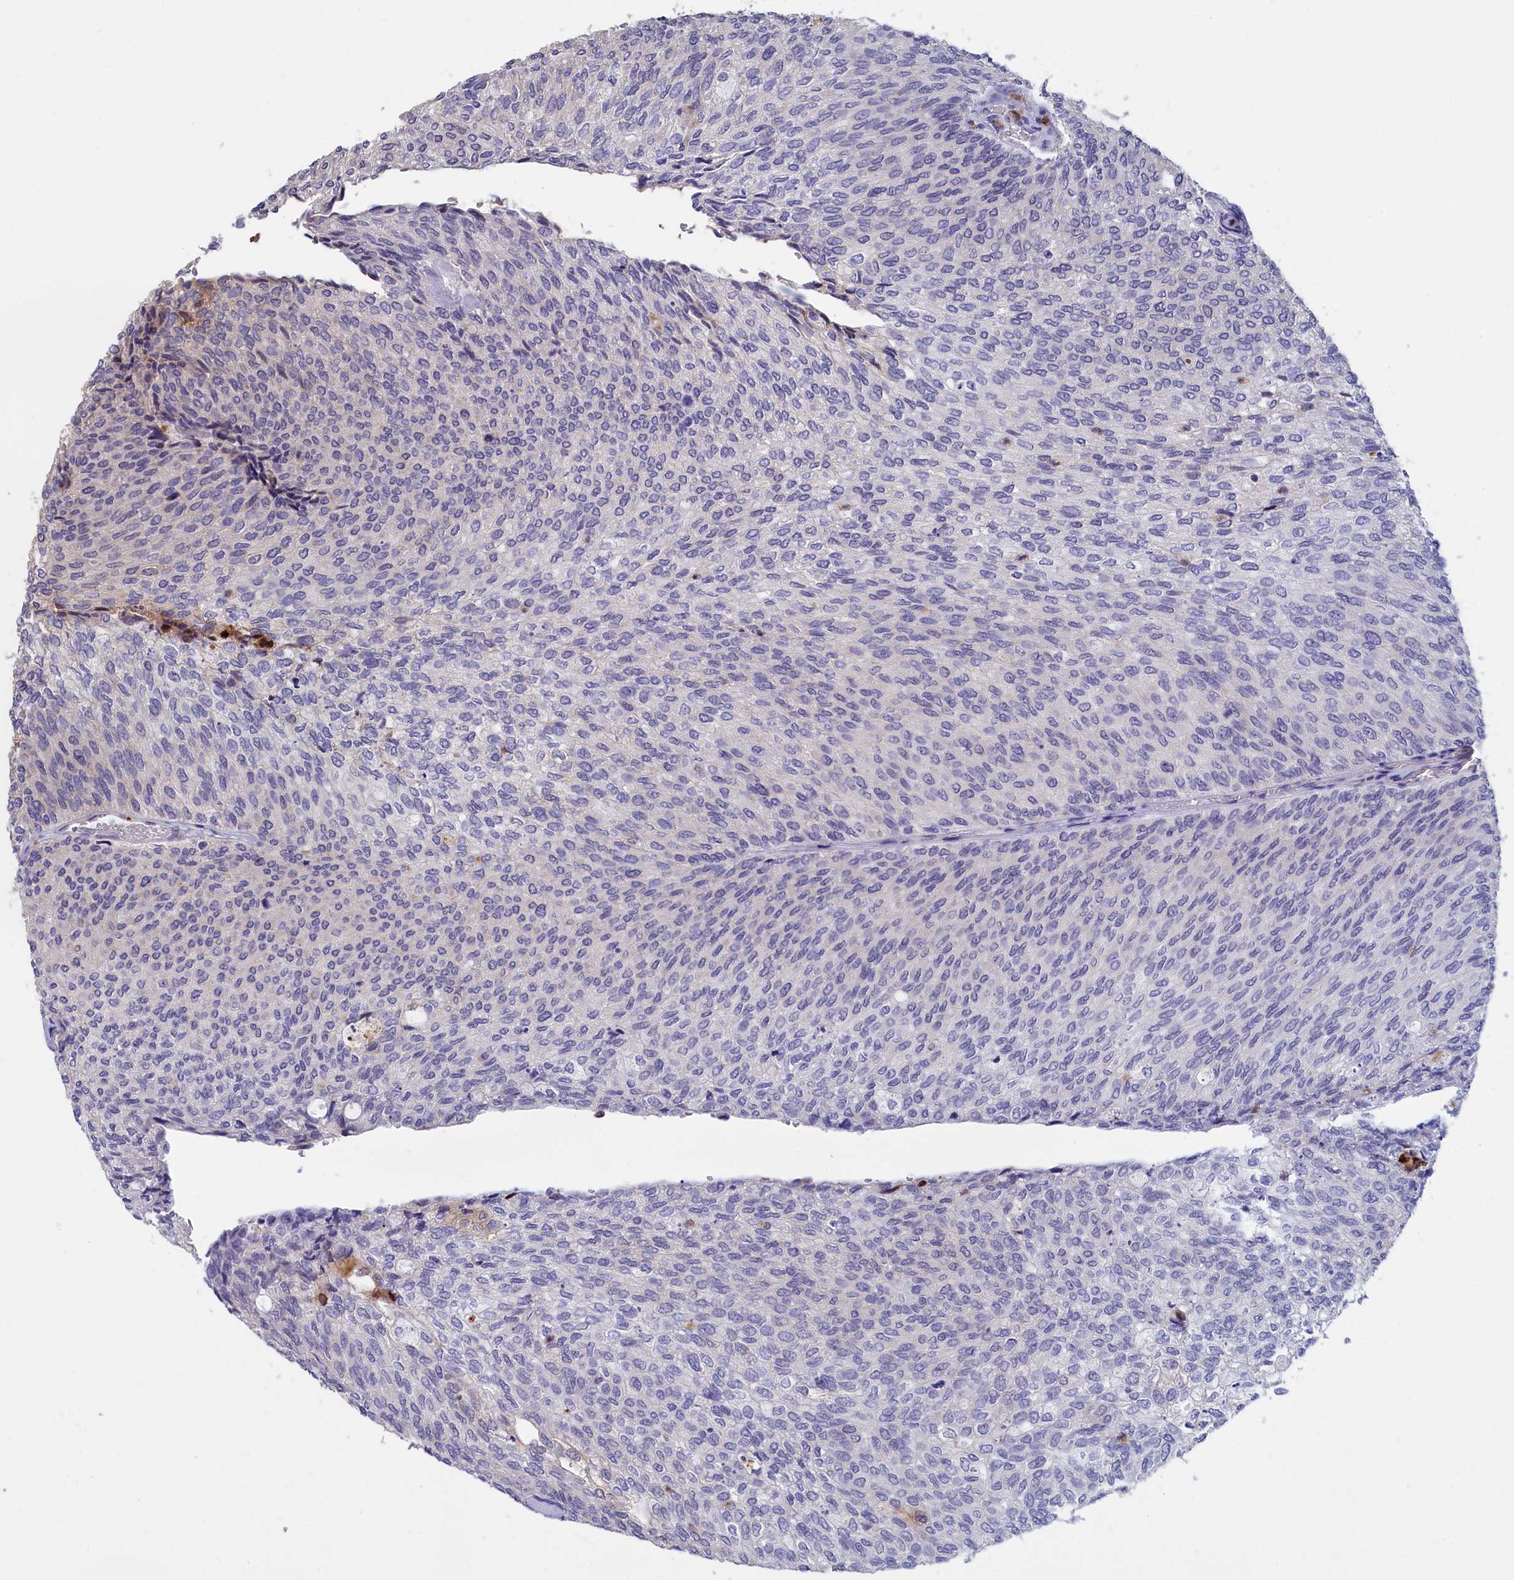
{"staining": {"intensity": "negative", "quantity": "none", "location": "none"}, "tissue": "urothelial cancer", "cell_type": "Tumor cells", "image_type": "cancer", "snomed": [{"axis": "morphology", "description": "Urothelial carcinoma, Low grade"}, {"axis": "topography", "description": "Urinary bladder"}], "caption": "High power microscopy micrograph of an IHC image of urothelial cancer, revealing no significant expression in tumor cells. (DAB (3,3'-diaminobenzidine) immunohistochemistry visualized using brightfield microscopy, high magnification).", "gene": "EPB41L4B", "patient": {"sex": "female", "age": 79}}